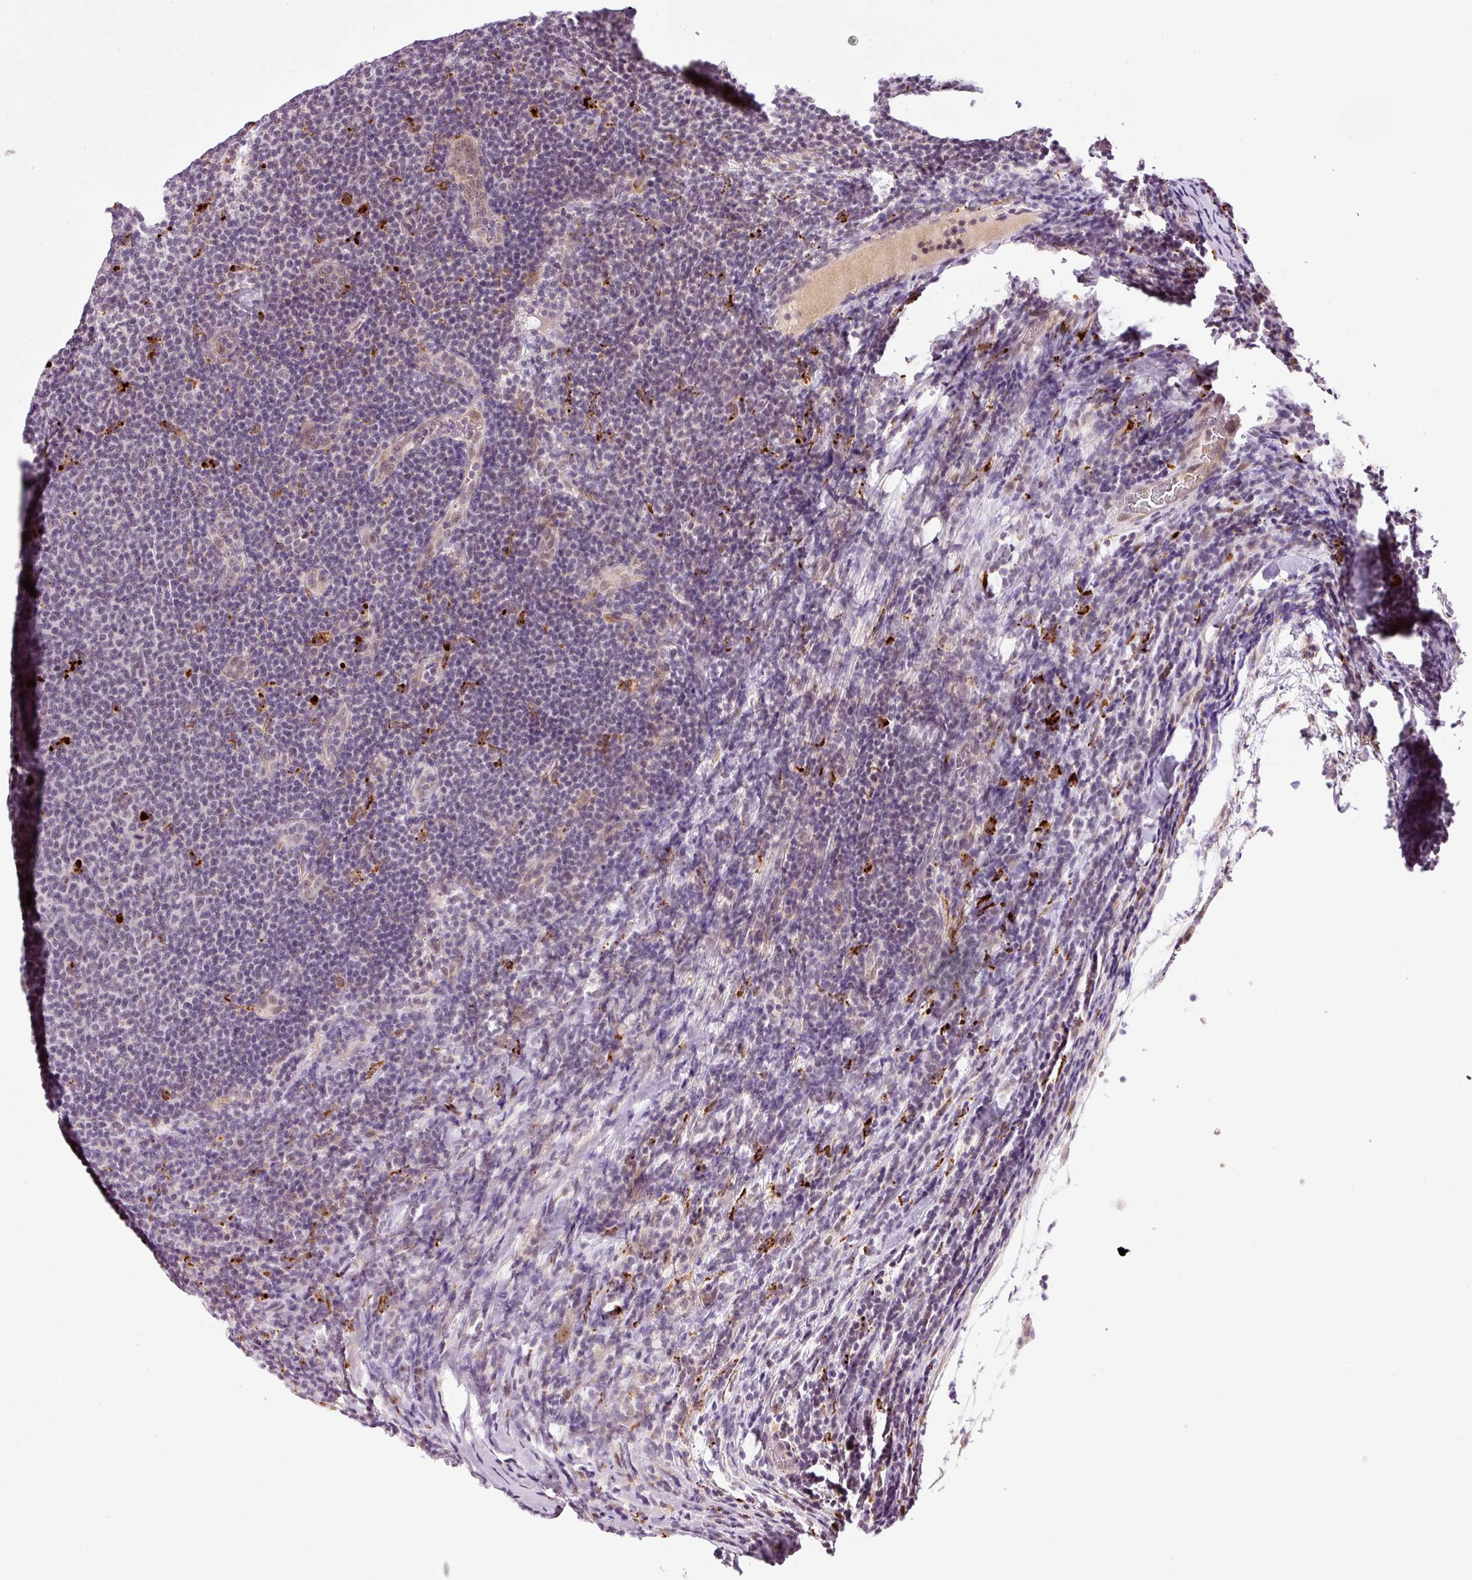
{"staining": {"intensity": "negative", "quantity": "none", "location": "none"}, "tissue": "lymphoma", "cell_type": "Tumor cells", "image_type": "cancer", "snomed": [{"axis": "morphology", "description": "Malignant lymphoma, non-Hodgkin's type, Low grade"}, {"axis": "topography", "description": "Lymph node"}], "caption": "This image is of low-grade malignant lymphoma, non-Hodgkin's type stained with IHC to label a protein in brown with the nuclei are counter-stained blue. There is no staining in tumor cells.", "gene": "ZNF639", "patient": {"sex": "male", "age": 66}}